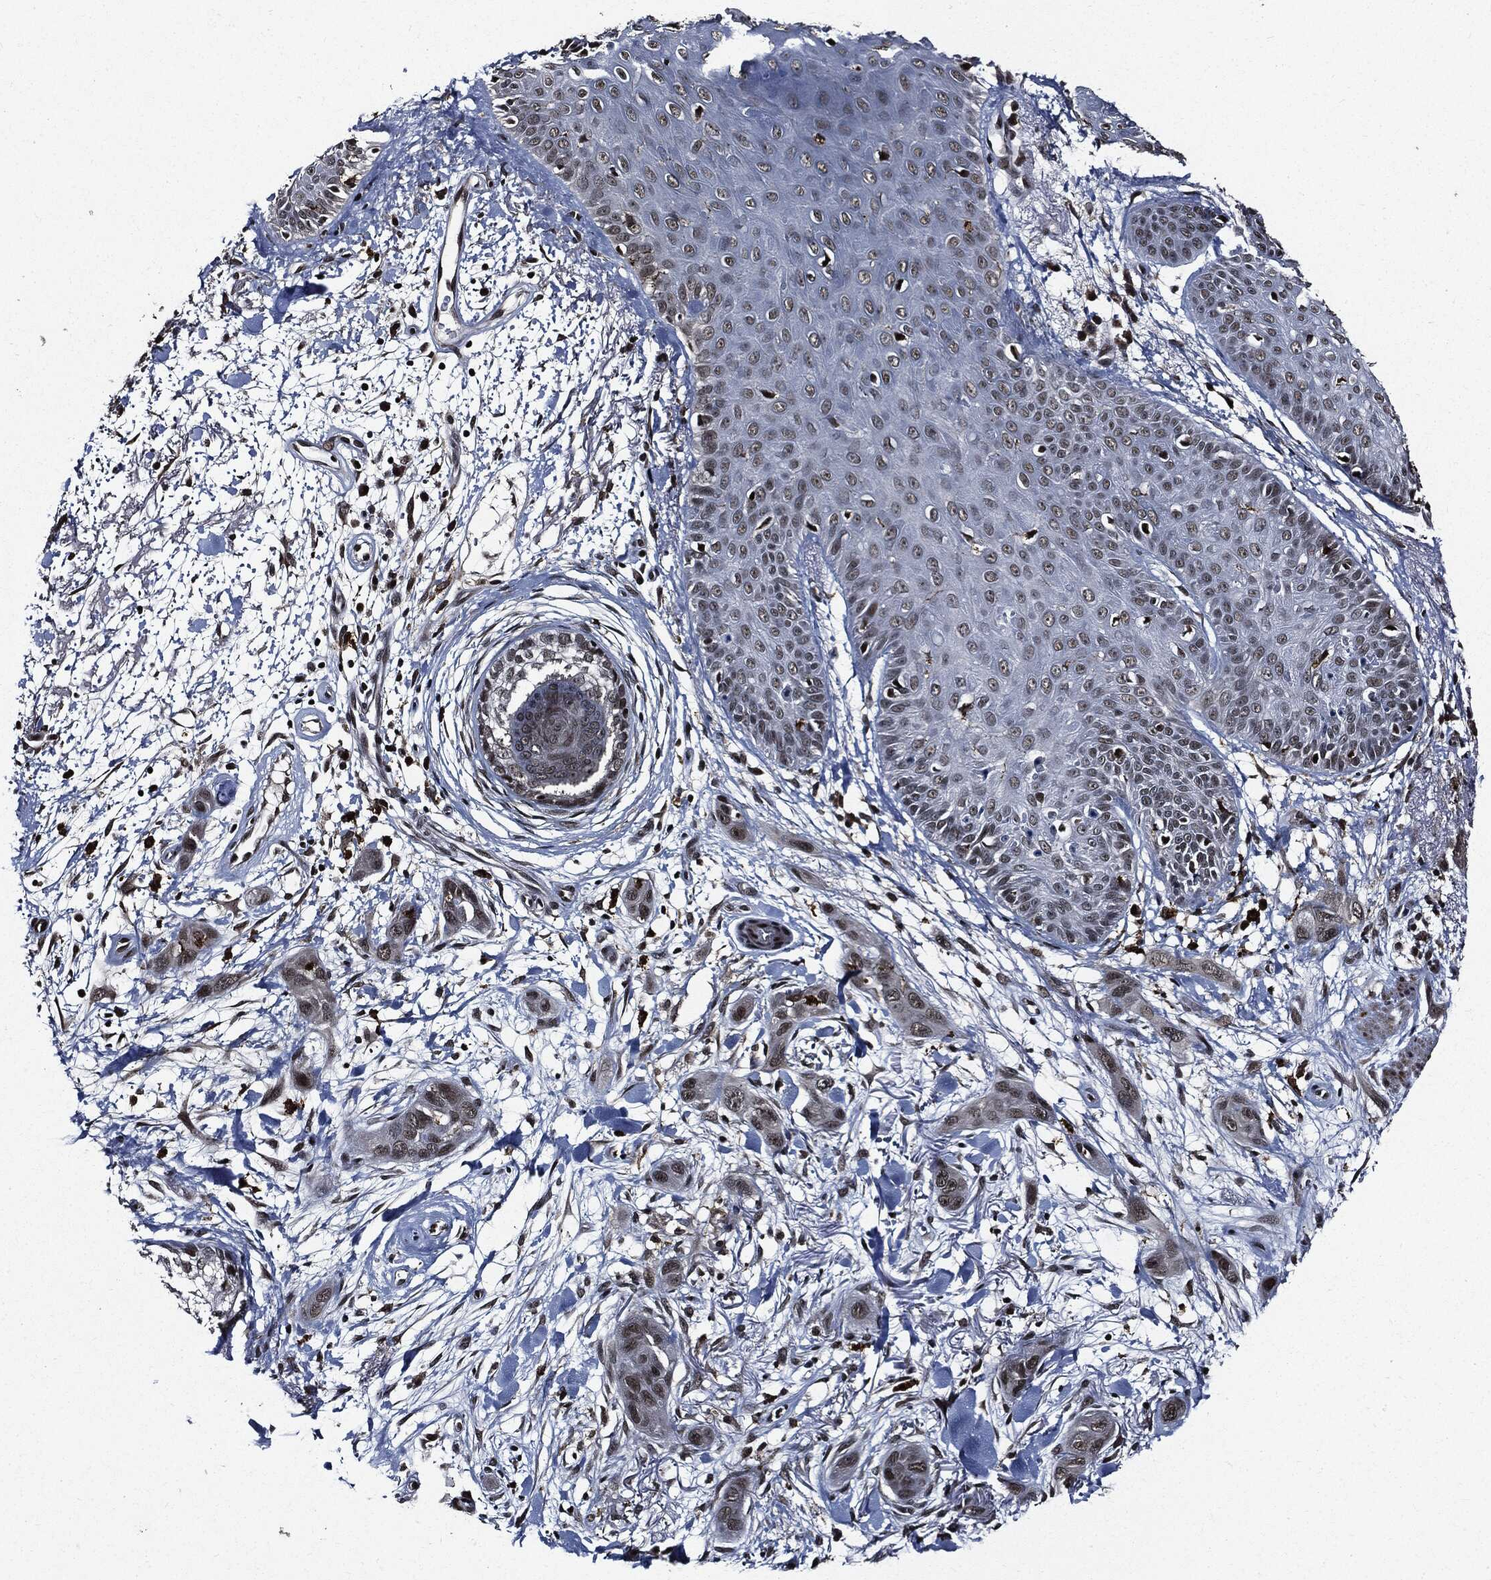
{"staining": {"intensity": "weak", "quantity": "<25%", "location": "nuclear"}, "tissue": "skin cancer", "cell_type": "Tumor cells", "image_type": "cancer", "snomed": [{"axis": "morphology", "description": "Squamous cell carcinoma, NOS"}, {"axis": "topography", "description": "Skin"}], "caption": "The immunohistochemistry (IHC) photomicrograph has no significant staining in tumor cells of skin cancer tissue.", "gene": "SUGT1", "patient": {"sex": "male", "age": 78}}